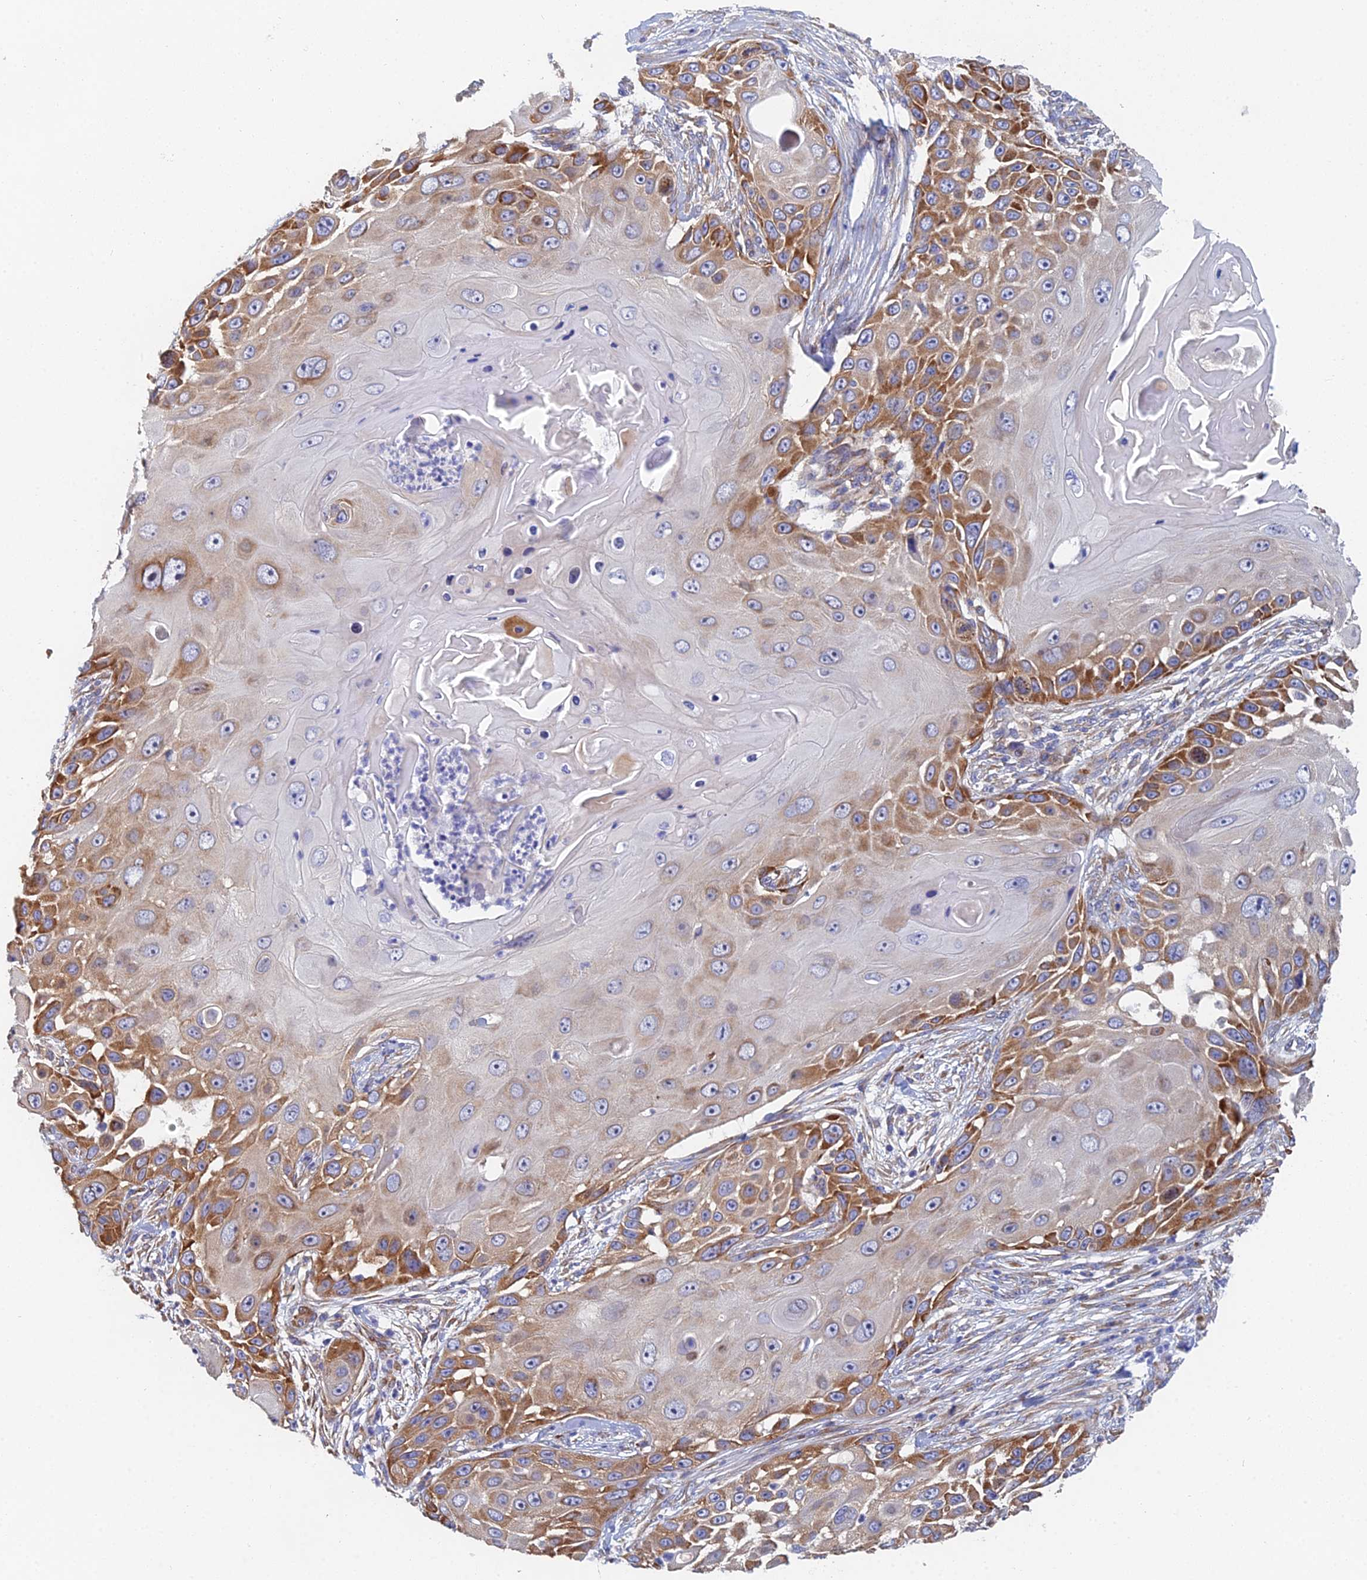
{"staining": {"intensity": "strong", "quantity": "25%-75%", "location": "cytoplasmic/membranous"}, "tissue": "skin cancer", "cell_type": "Tumor cells", "image_type": "cancer", "snomed": [{"axis": "morphology", "description": "Squamous cell carcinoma, NOS"}, {"axis": "topography", "description": "Skin"}], "caption": "The photomicrograph shows immunohistochemical staining of skin cancer (squamous cell carcinoma). There is strong cytoplasmic/membranous staining is appreciated in approximately 25%-75% of tumor cells. (brown staining indicates protein expression, while blue staining denotes nuclei).", "gene": "ELOF1", "patient": {"sex": "female", "age": 44}}